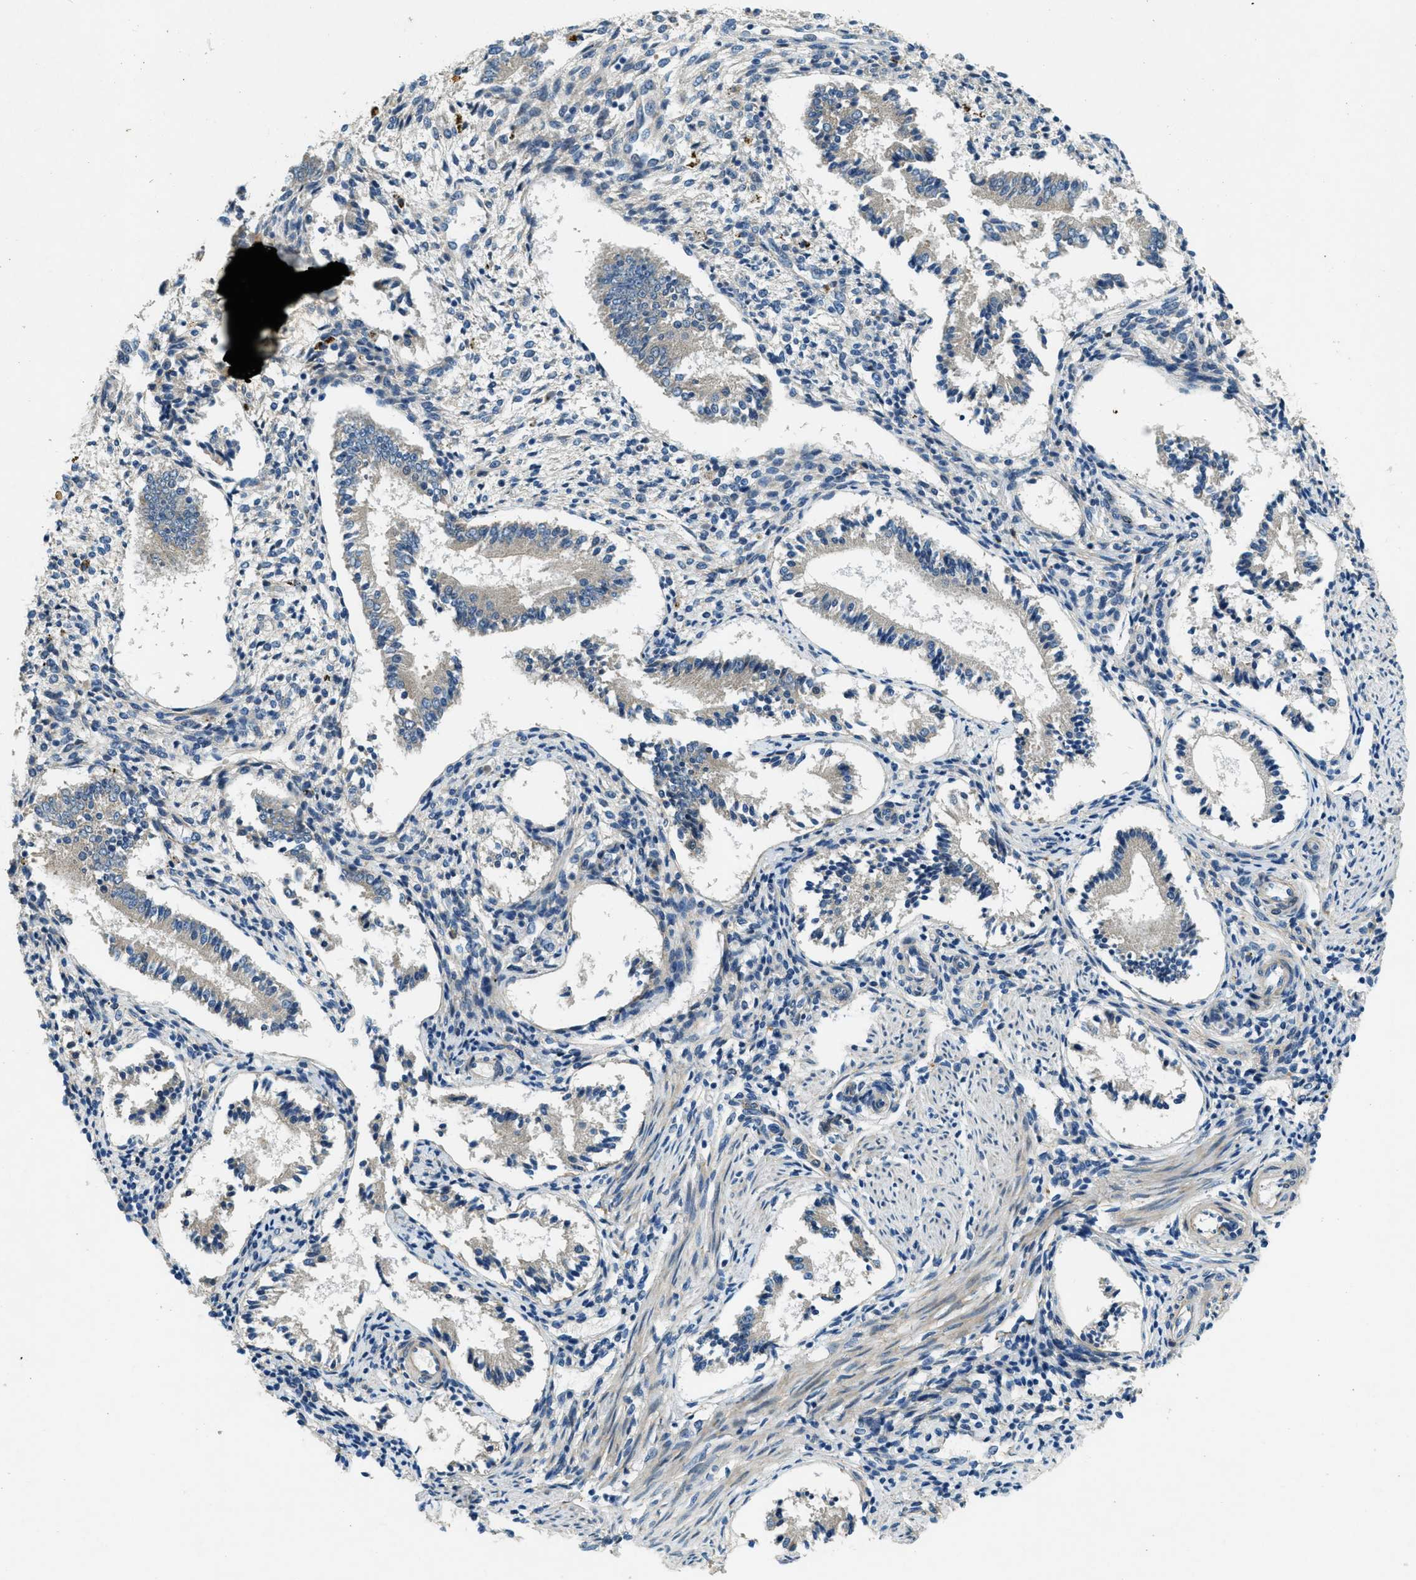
{"staining": {"intensity": "weak", "quantity": "<25%", "location": "cytoplasmic/membranous"}, "tissue": "endometrium", "cell_type": "Cells in endometrial stroma", "image_type": "normal", "snomed": [{"axis": "morphology", "description": "Normal tissue, NOS"}, {"axis": "topography", "description": "Endometrium"}], "caption": "Immunohistochemistry (IHC) of benign endometrium displays no expression in cells in endometrial stroma. (Stains: DAB immunohistochemistry with hematoxylin counter stain, Microscopy: brightfield microscopy at high magnification).", "gene": "SNX14", "patient": {"sex": "female", "age": 42}}